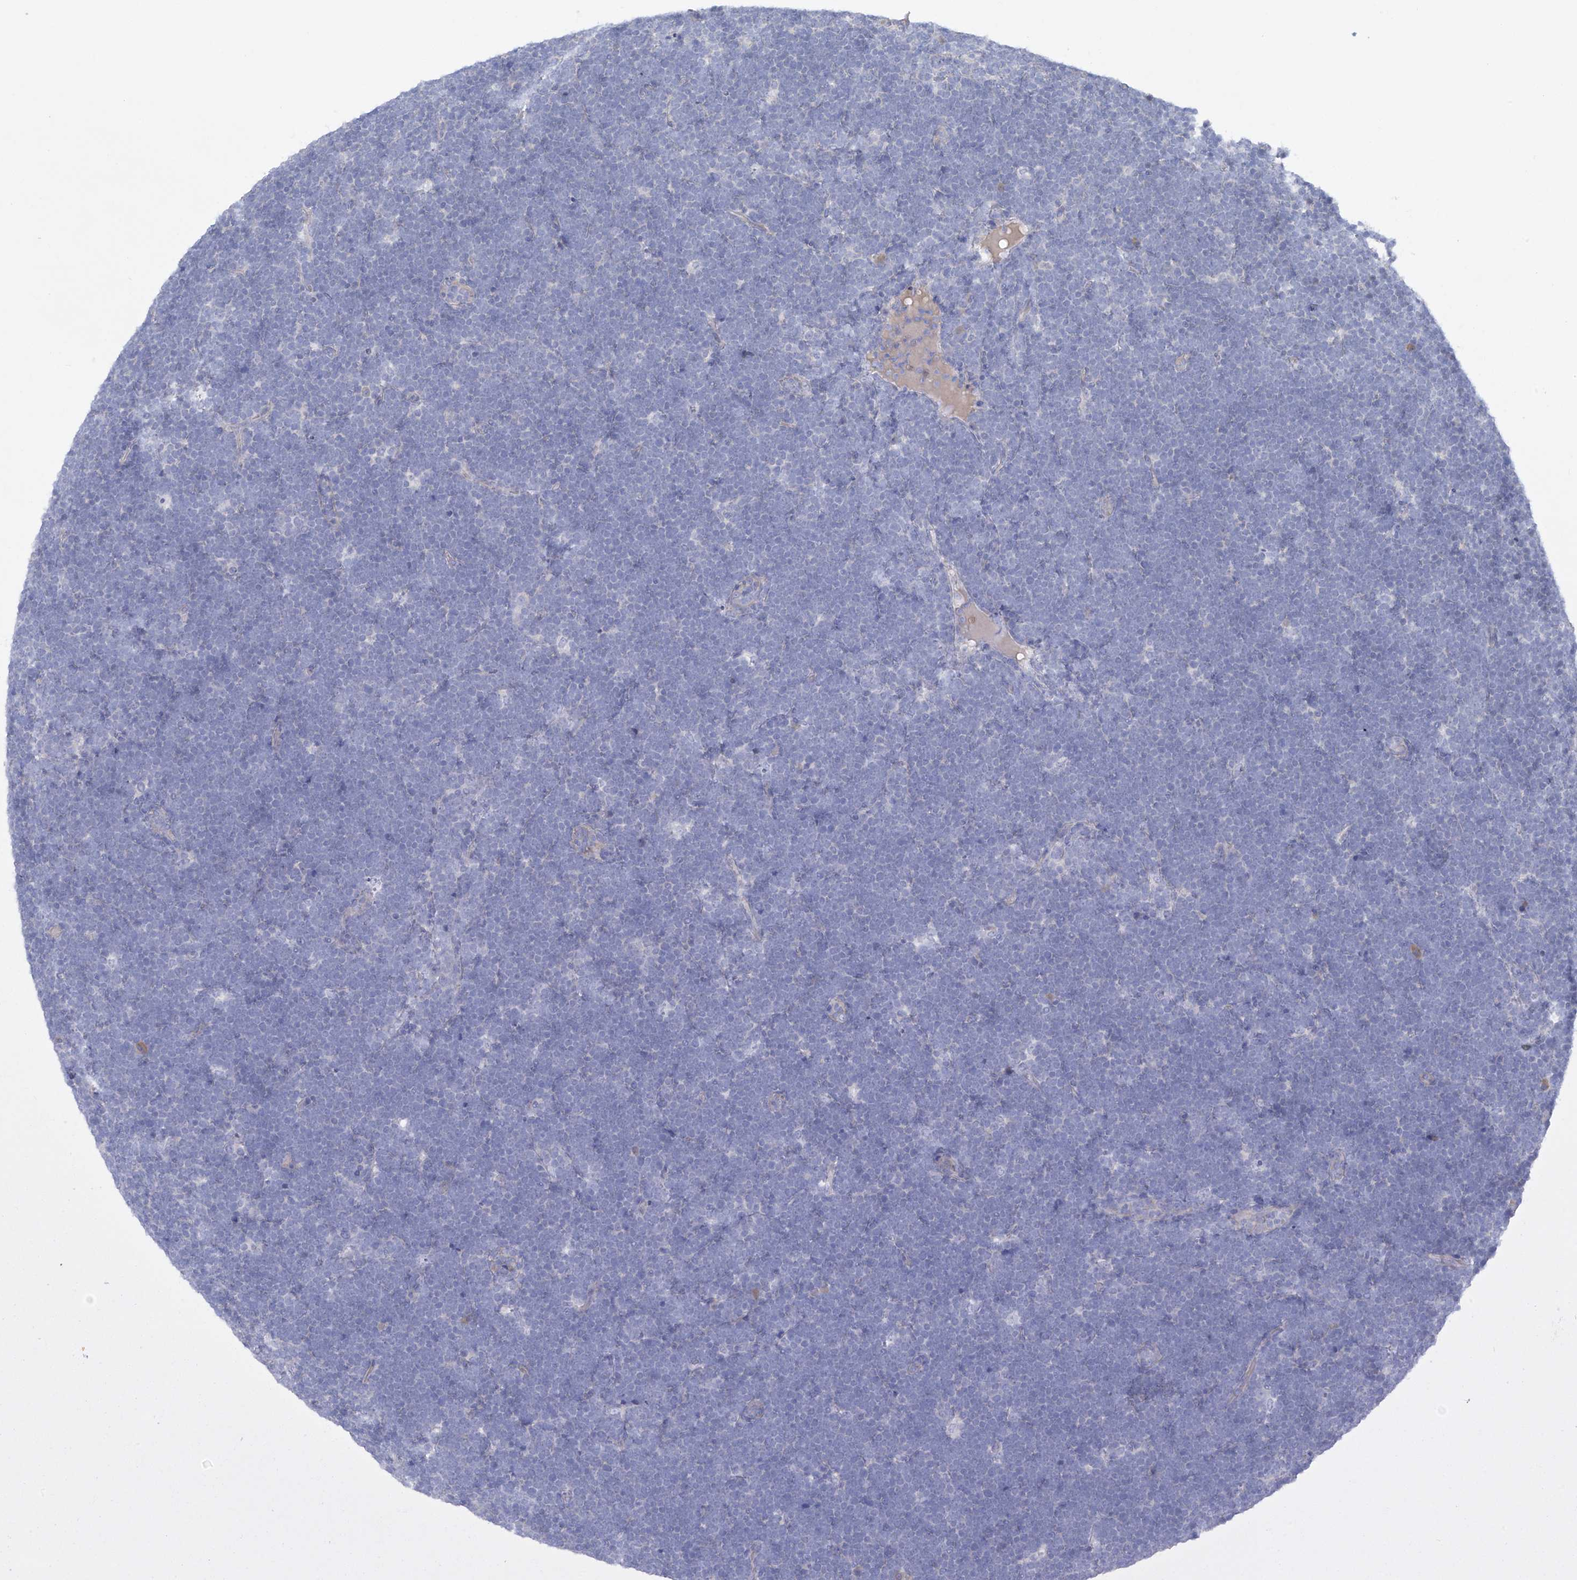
{"staining": {"intensity": "negative", "quantity": "none", "location": "none"}, "tissue": "lymphoma", "cell_type": "Tumor cells", "image_type": "cancer", "snomed": [{"axis": "morphology", "description": "Malignant lymphoma, non-Hodgkin's type, High grade"}, {"axis": "topography", "description": "Lymph node"}], "caption": "A high-resolution image shows IHC staining of lymphoma, which demonstrates no significant positivity in tumor cells.", "gene": "PRSS12", "patient": {"sex": "male", "age": 13}}